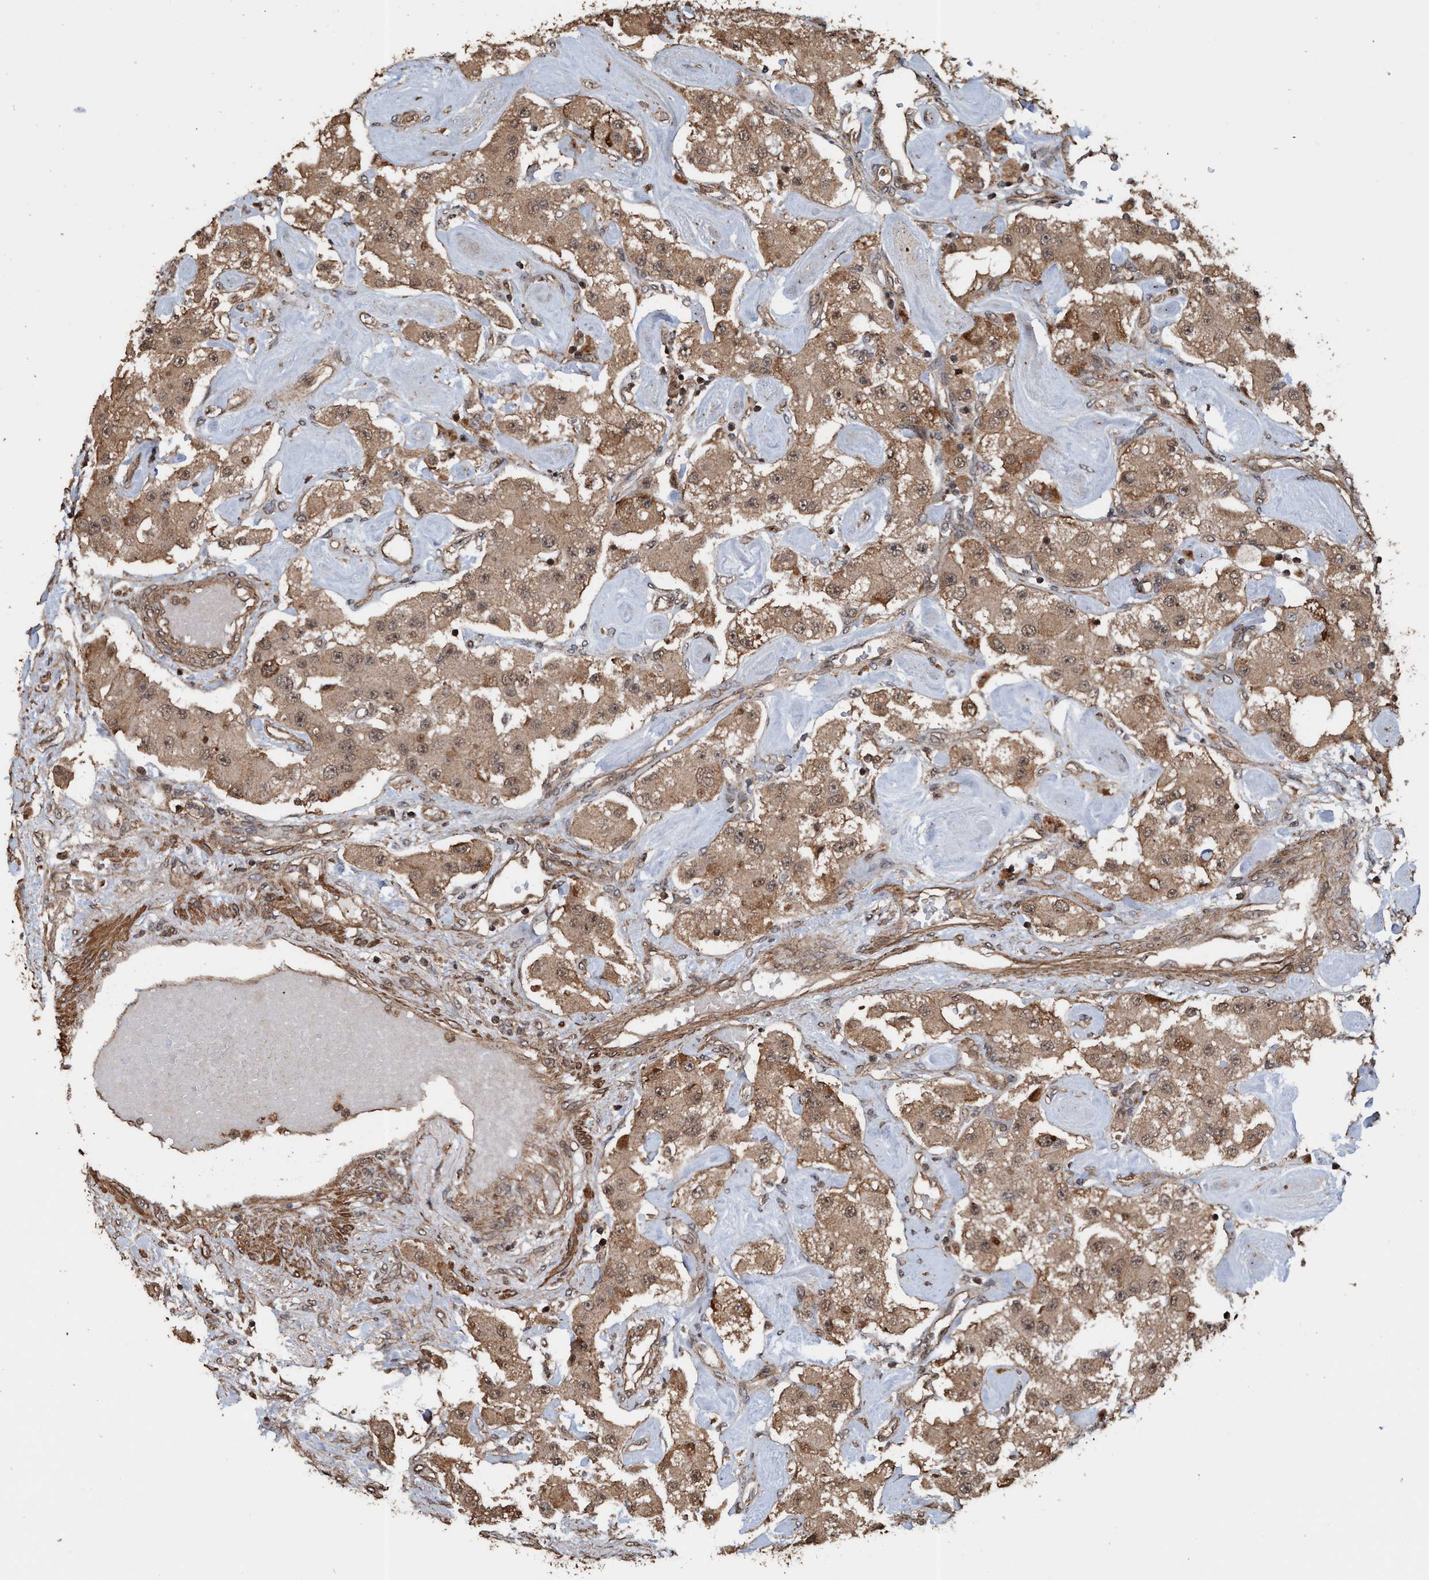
{"staining": {"intensity": "moderate", "quantity": ">75%", "location": "cytoplasmic/membranous,nuclear"}, "tissue": "carcinoid", "cell_type": "Tumor cells", "image_type": "cancer", "snomed": [{"axis": "morphology", "description": "Carcinoid, malignant, NOS"}, {"axis": "topography", "description": "Pancreas"}], "caption": "The micrograph reveals immunohistochemical staining of malignant carcinoid. There is moderate cytoplasmic/membranous and nuclear expression is appreciated in approximately >75% of tumor cells.", "gene": "TRPC7", "patient": {"sex": "male", "age": 41}}